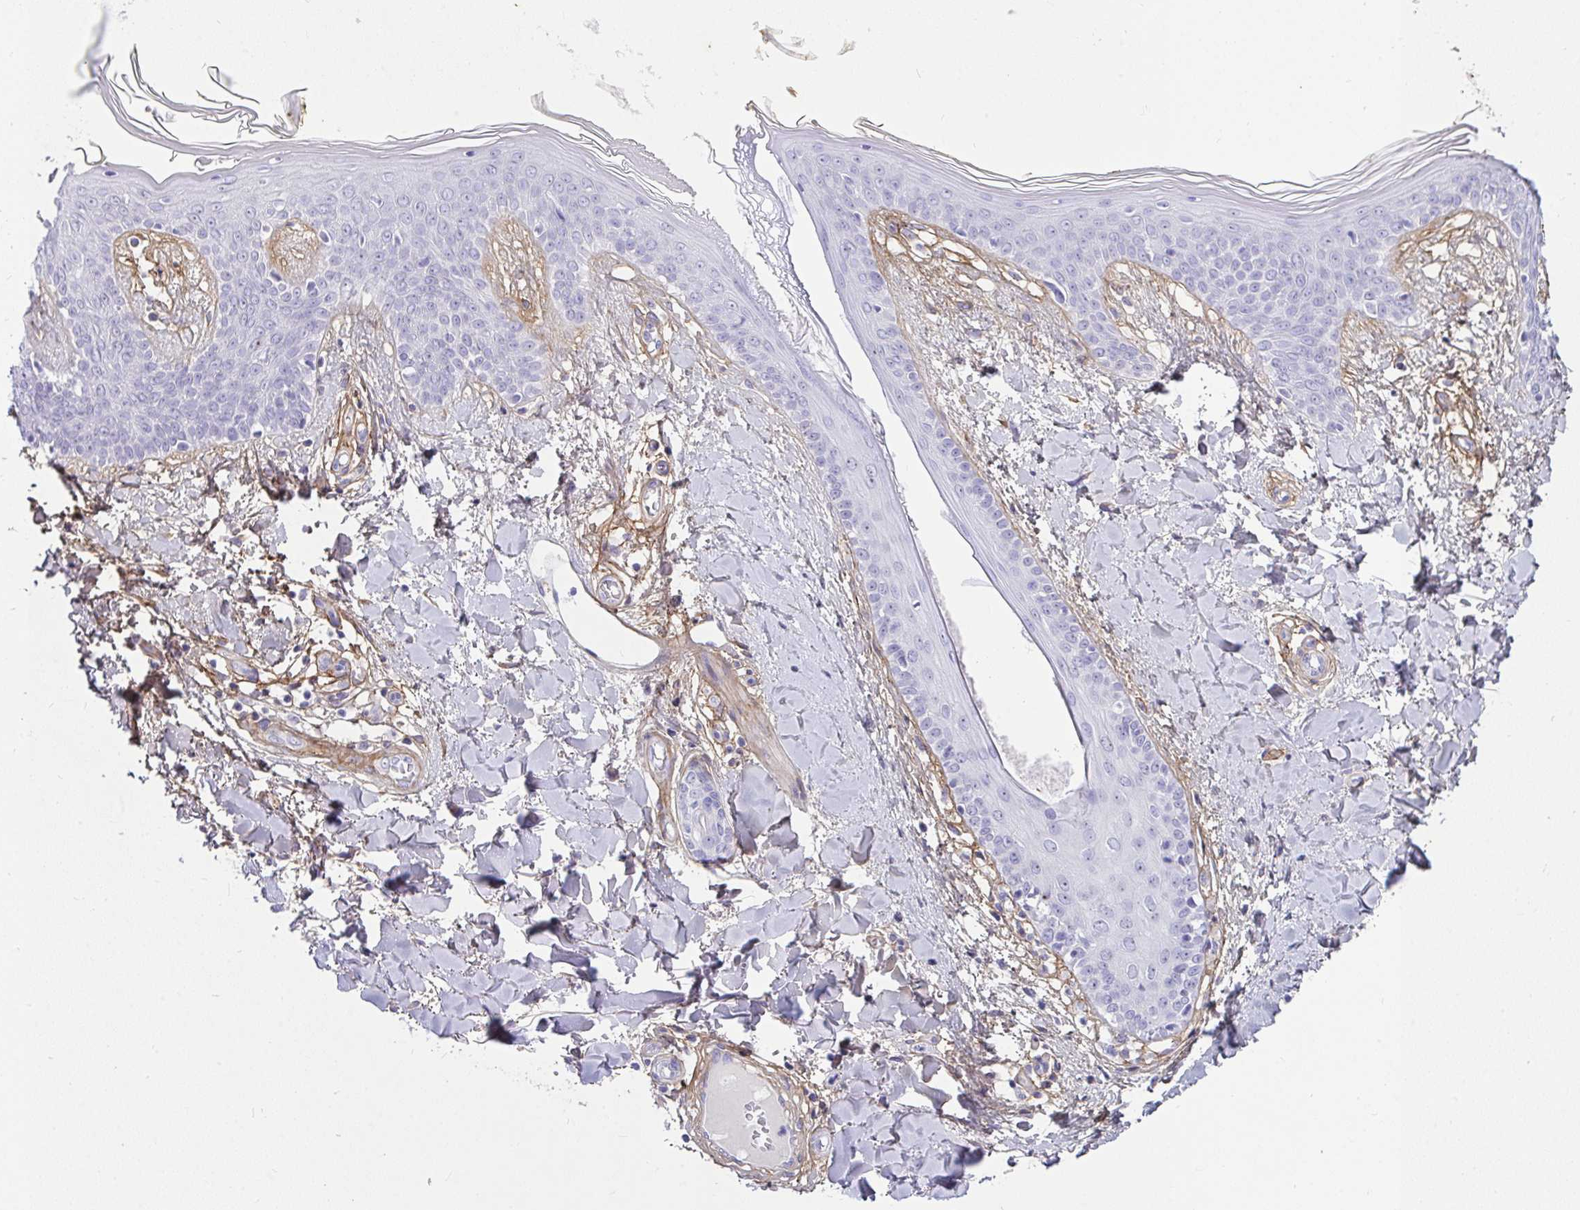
{"staining": {"intensity": "negative", "quantity": "none", "location": "none"}, "tissue": "skin", "cell_type": "Fibroblasts", "image_type": "normal", "snomed": [{"axis": "morphology", "description": "Normal tissue, NOS"}, {"axis": "topography", "description": "Skin"}], "caption": "Immunohistochemistry (IHC) of normal skin demonstrates no expression in fibroblasts. Brightfield microscopy of IHC stained with DAB (3,3'-diaminobenzidine) (brown) and hematoxylin (blue), captured at high magnification.", "gene": "LHFPL6", "patient": {"sex": "female", "age": 34}}